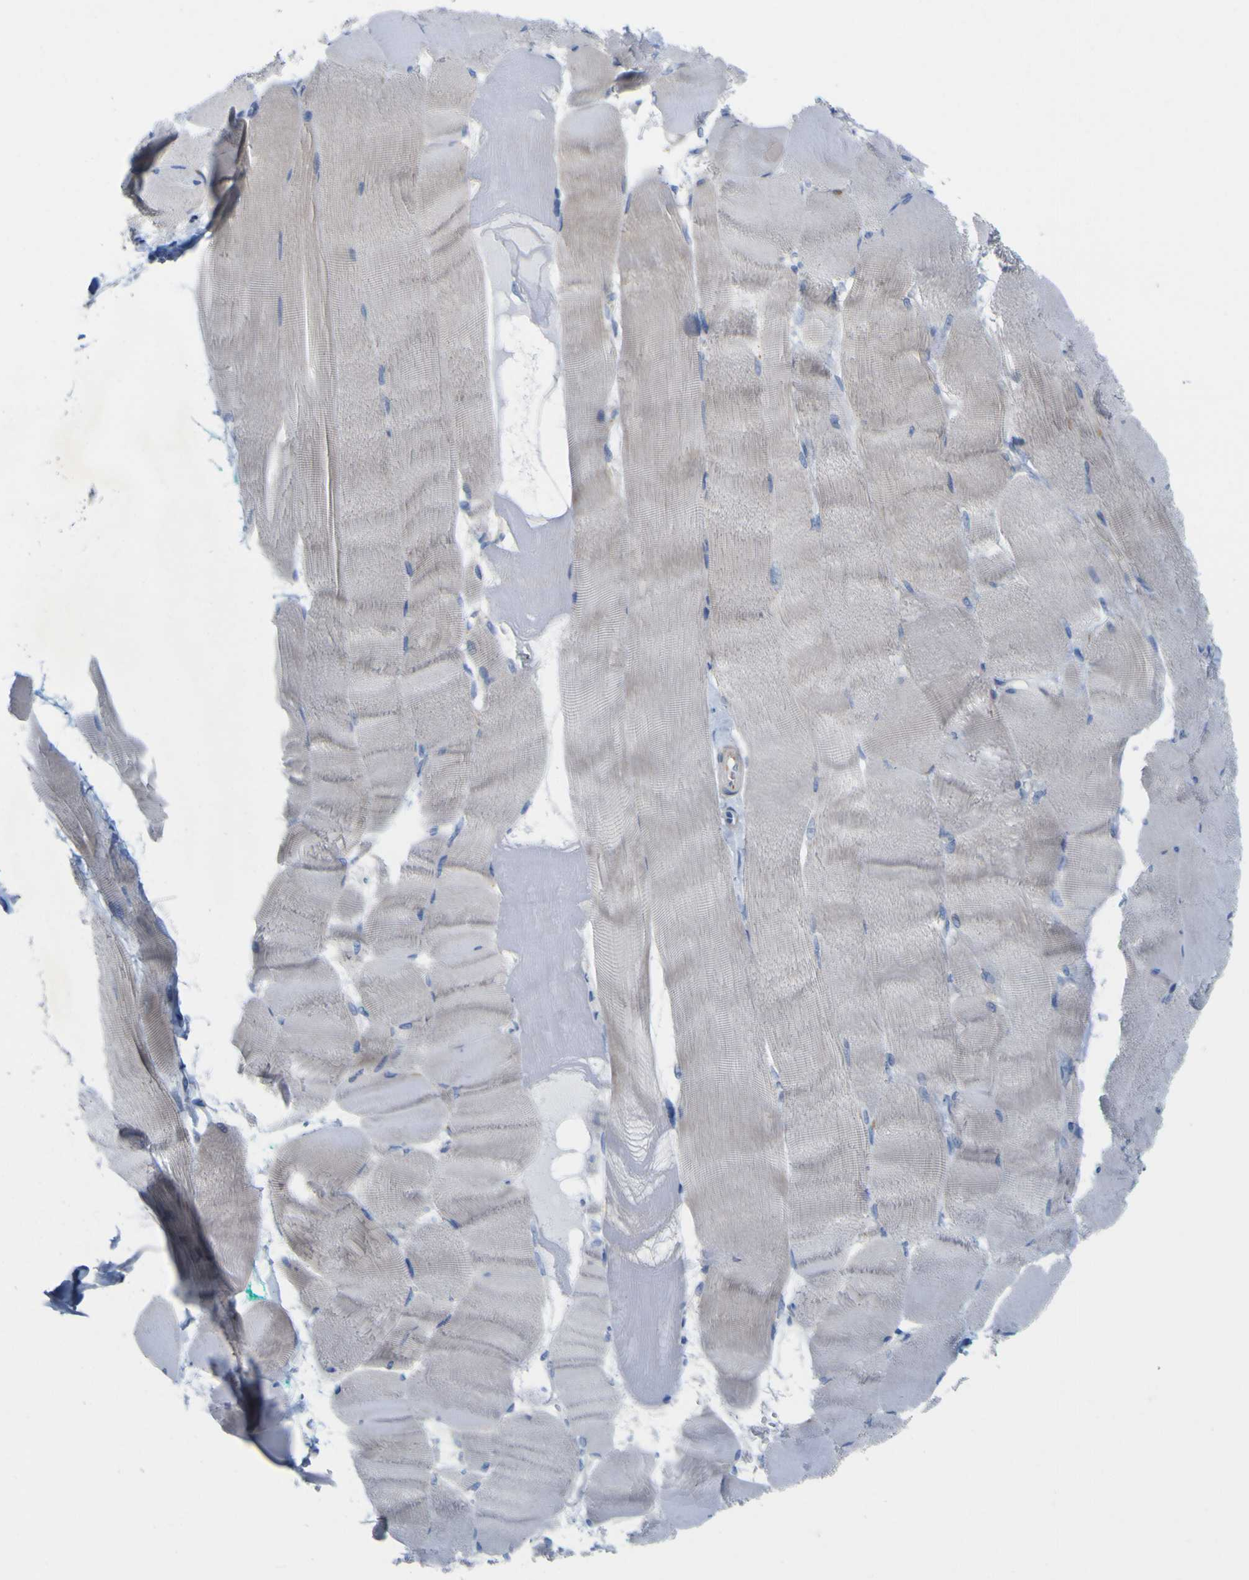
{"staining": {"intensity": "negative", "quantity": "none", "location": "none"}, "tissue": "skeletal muscle", "cell_type": "Myocytes", "image_type": "normal", "snomed": [{"axis": "morphology", "description": "Normal tissue, NOS"}, {"axis": "morphology", "description": "Squamous cell carcinoma, NOS"}, {"axis": "topography", "description": "Skeletal muscle"}], "caption": "The immunohistochemistry photomicrograph has no significant expression in myocytes of skeletal muscle.", "gene": "MYEOV", "patient": {"sex": "male", "age": 51}}